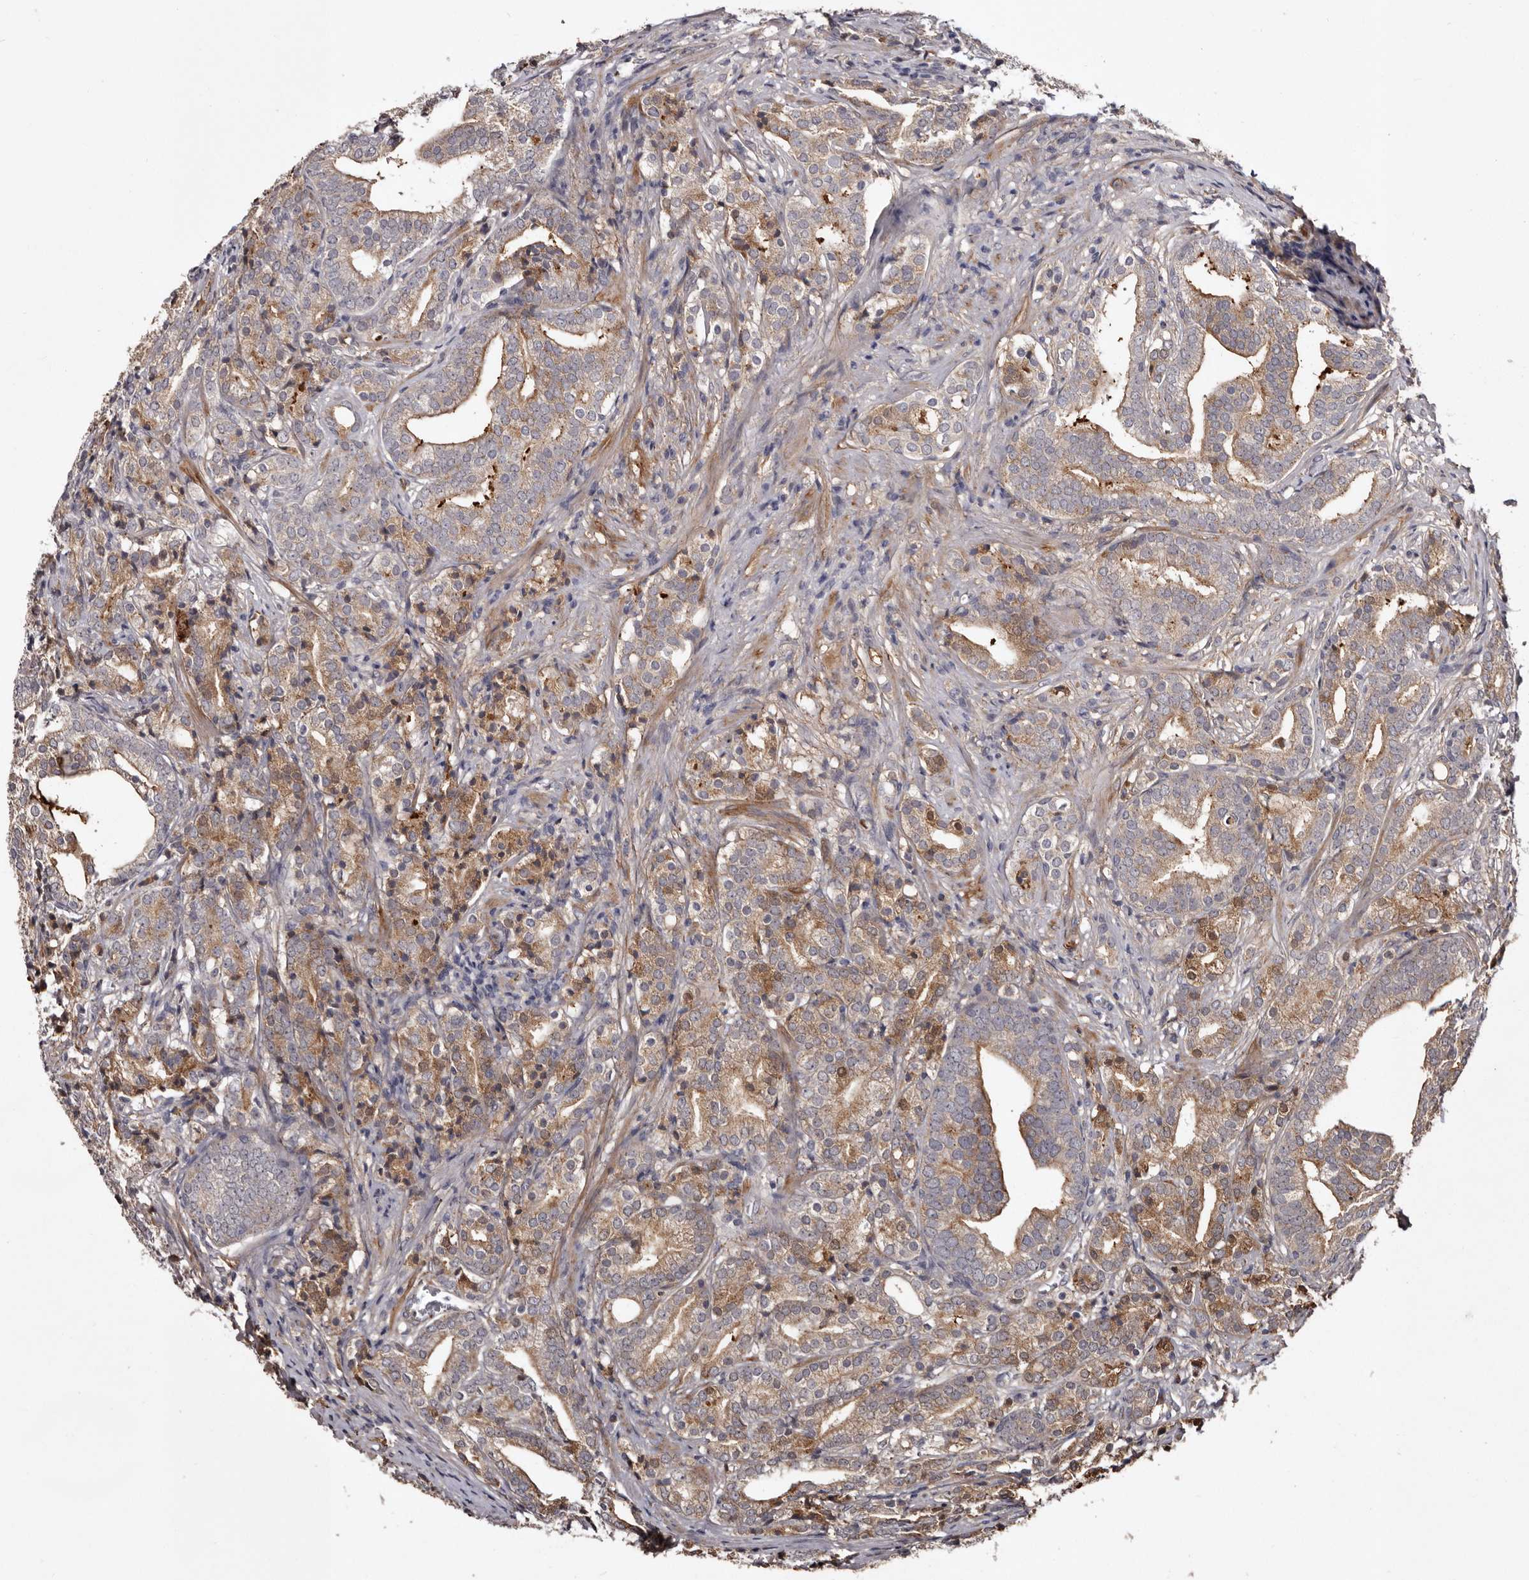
{"staining": {"intensity": "moderate", "quantity": ">75%", "location": "cytoplasmic/membranous"}, "tissue": "prostate cancer", "cell_type": "Tumor cells", "image_type": "cancer", "snomed": [{"axis": "morphology", "description": "Adenocarcinoma, High grade"}, {"axis": "topography", "description": "Prostate"}], "caption": "Immunohistochemistry (IHC) photomicrograph of prostate cancer stained for a protein (brown), which reveals medium levels of moderate cytoplasmic/membranous staining in about >75% of tumor cells.", "gene": "CYP1B1", "patient": {"sex": "male", "age": 57}}